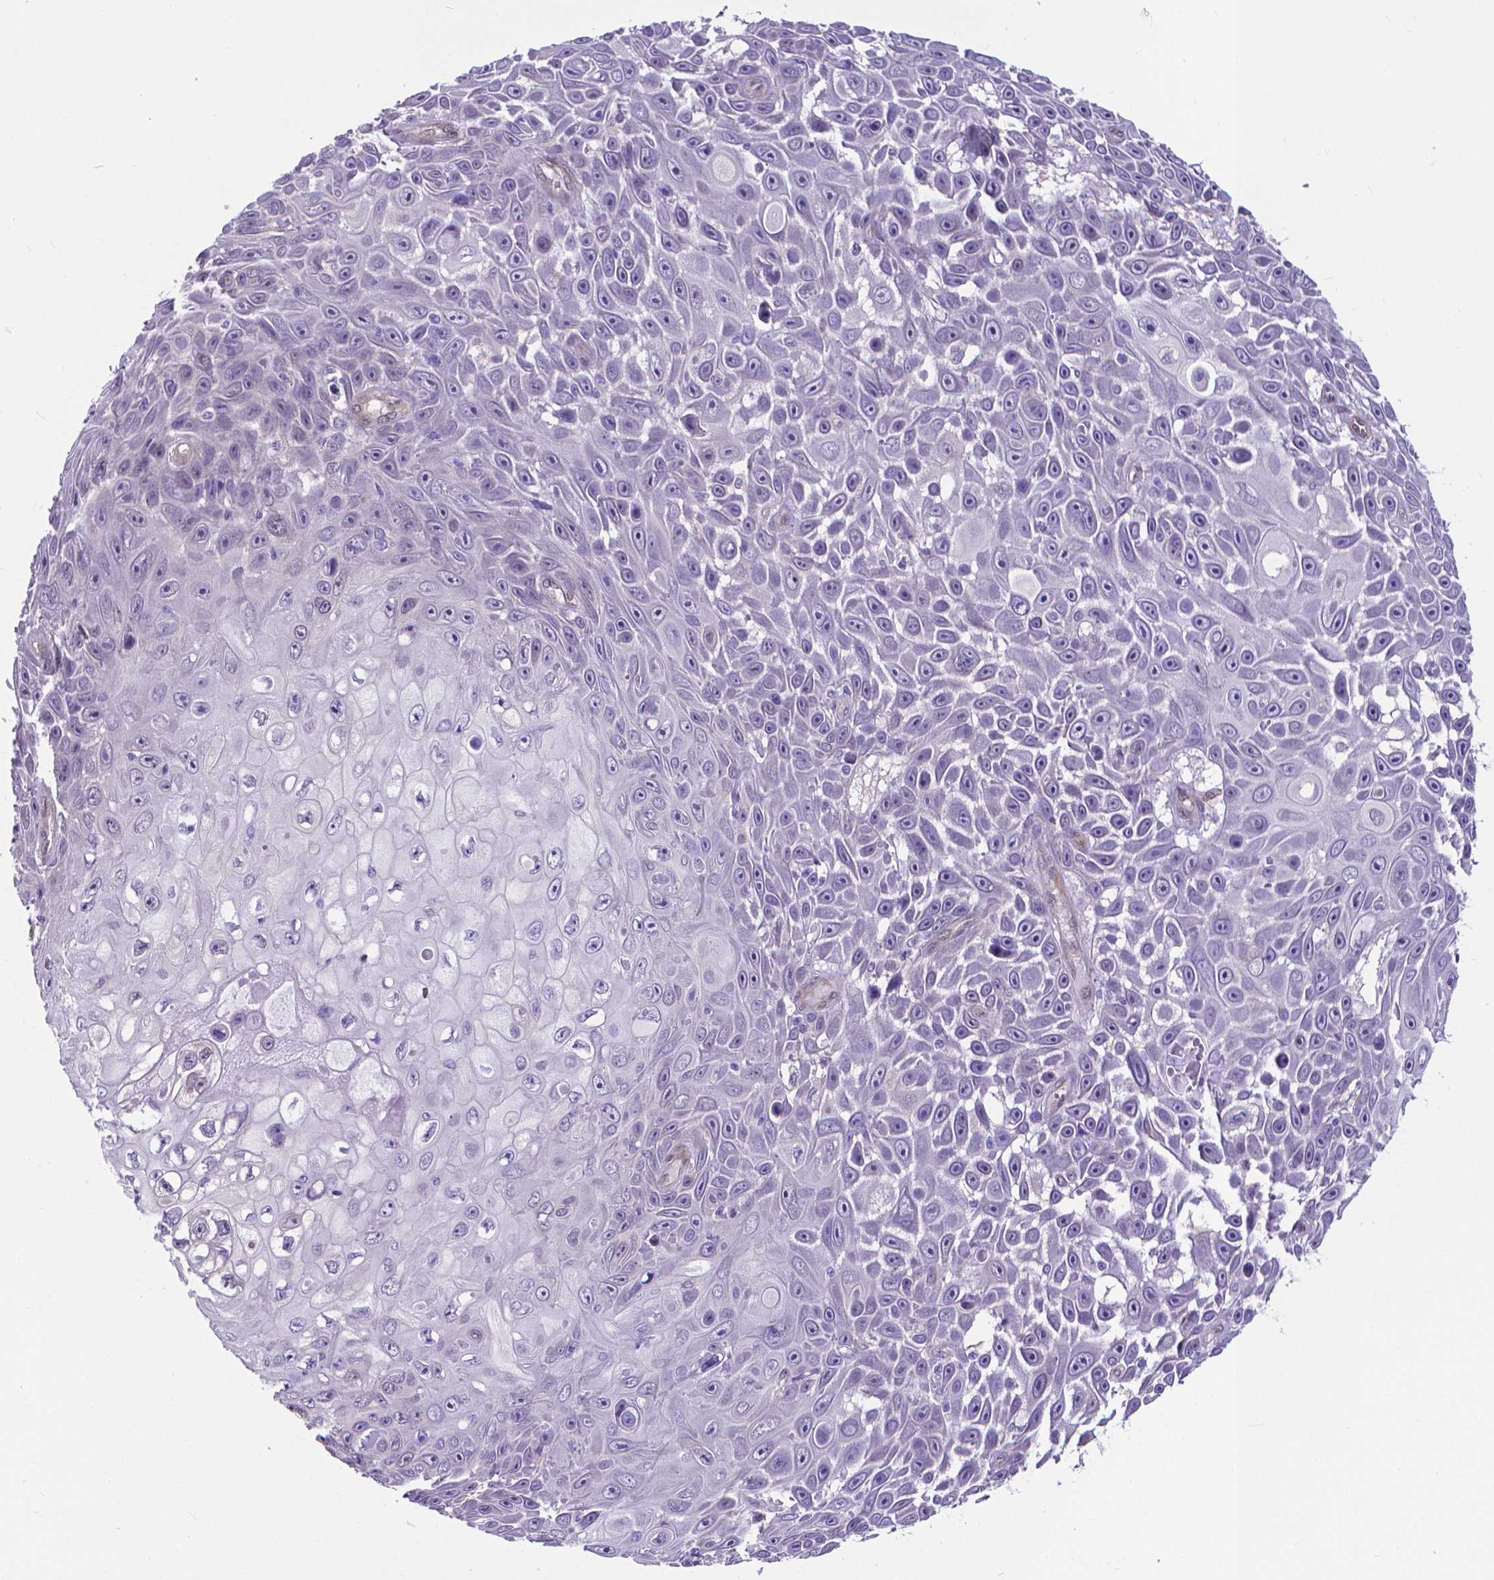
{"staining": {"intensity": "negative", "quantity": "none", "location": "none"}, "tissue": "skin cancer", "cell_type": "Tumor cells", "image_type": "cancer", "snomed": [{"axis": "morphology", "description": "Squamous cell carcinoma, NOS"}, {"axis": "topography", "description": "Skin"}], "caption": "Immunohistochemistry (IHC) histopathology image of neoplastic tissue: squamous cell carcinoma (skin) stained with DAB demonstrates no significant protein staining in tumor cells.", "gene": "CLIC4", "patient": {"sex": "male", "age": 82}}